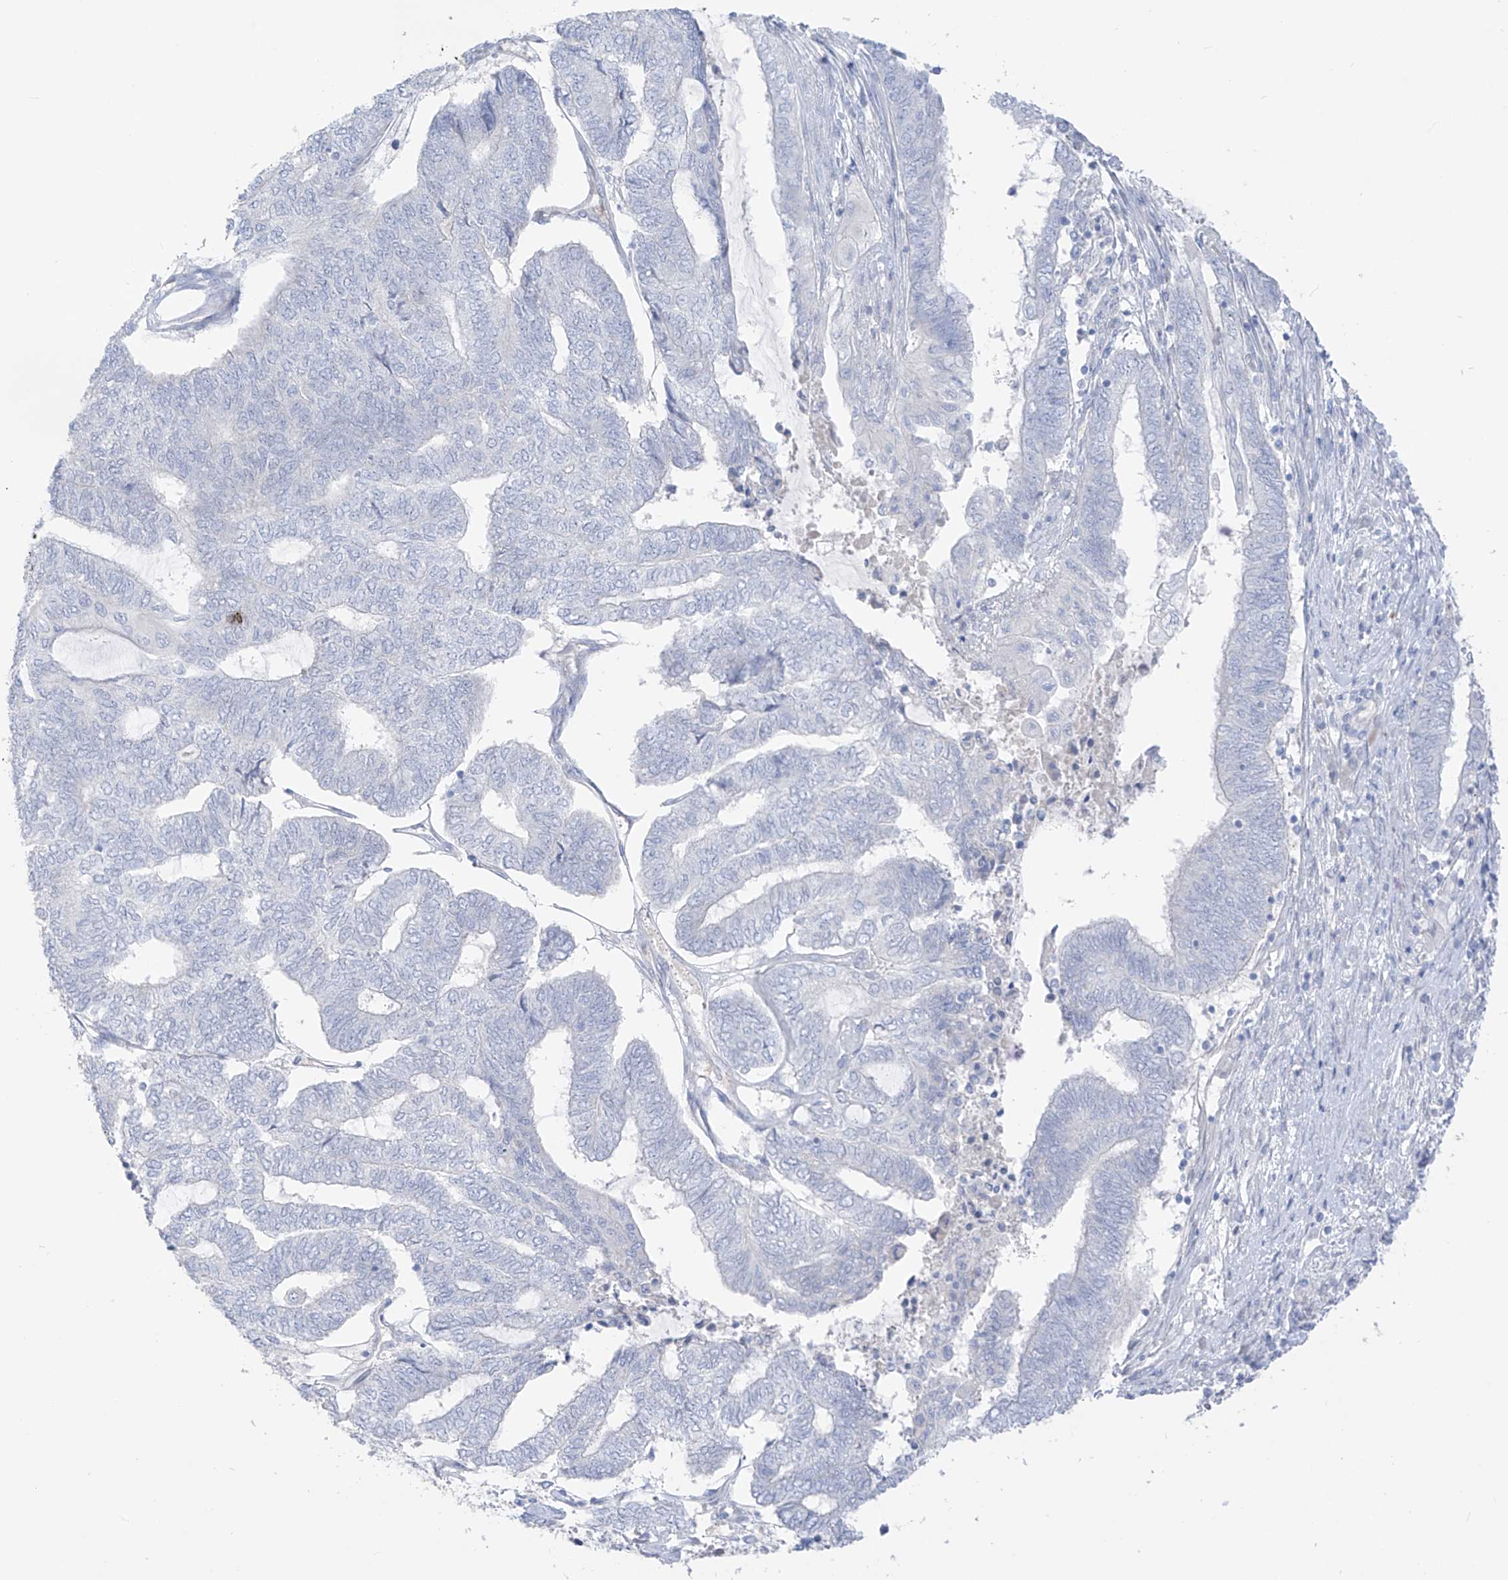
{"staining": {"intensity": "negative", "quantity": "none", "location": "none"}, "tissue": "endometrial cancer", "cell_type": "Tumor cells", "image_type": "cancer", "snomed": [{"axis": "morphology", "description": "Adenocarcinoma, NOS"}, {"axis": "topography", "description": "Uterus"}, {"axis": "topography", "description": "Endometrium"}], "caption": "Immunohistochemistry micrograph of adenocarcinoma (endometrial) stained for a protein (brown), which shows no staining in tumor cells. (DAB (3,3'-diaminobenzidine) IHC with hematoxylin counter stain).", "gene": "ASPRV1", "patient": {"sex": "female", "age": 70}}